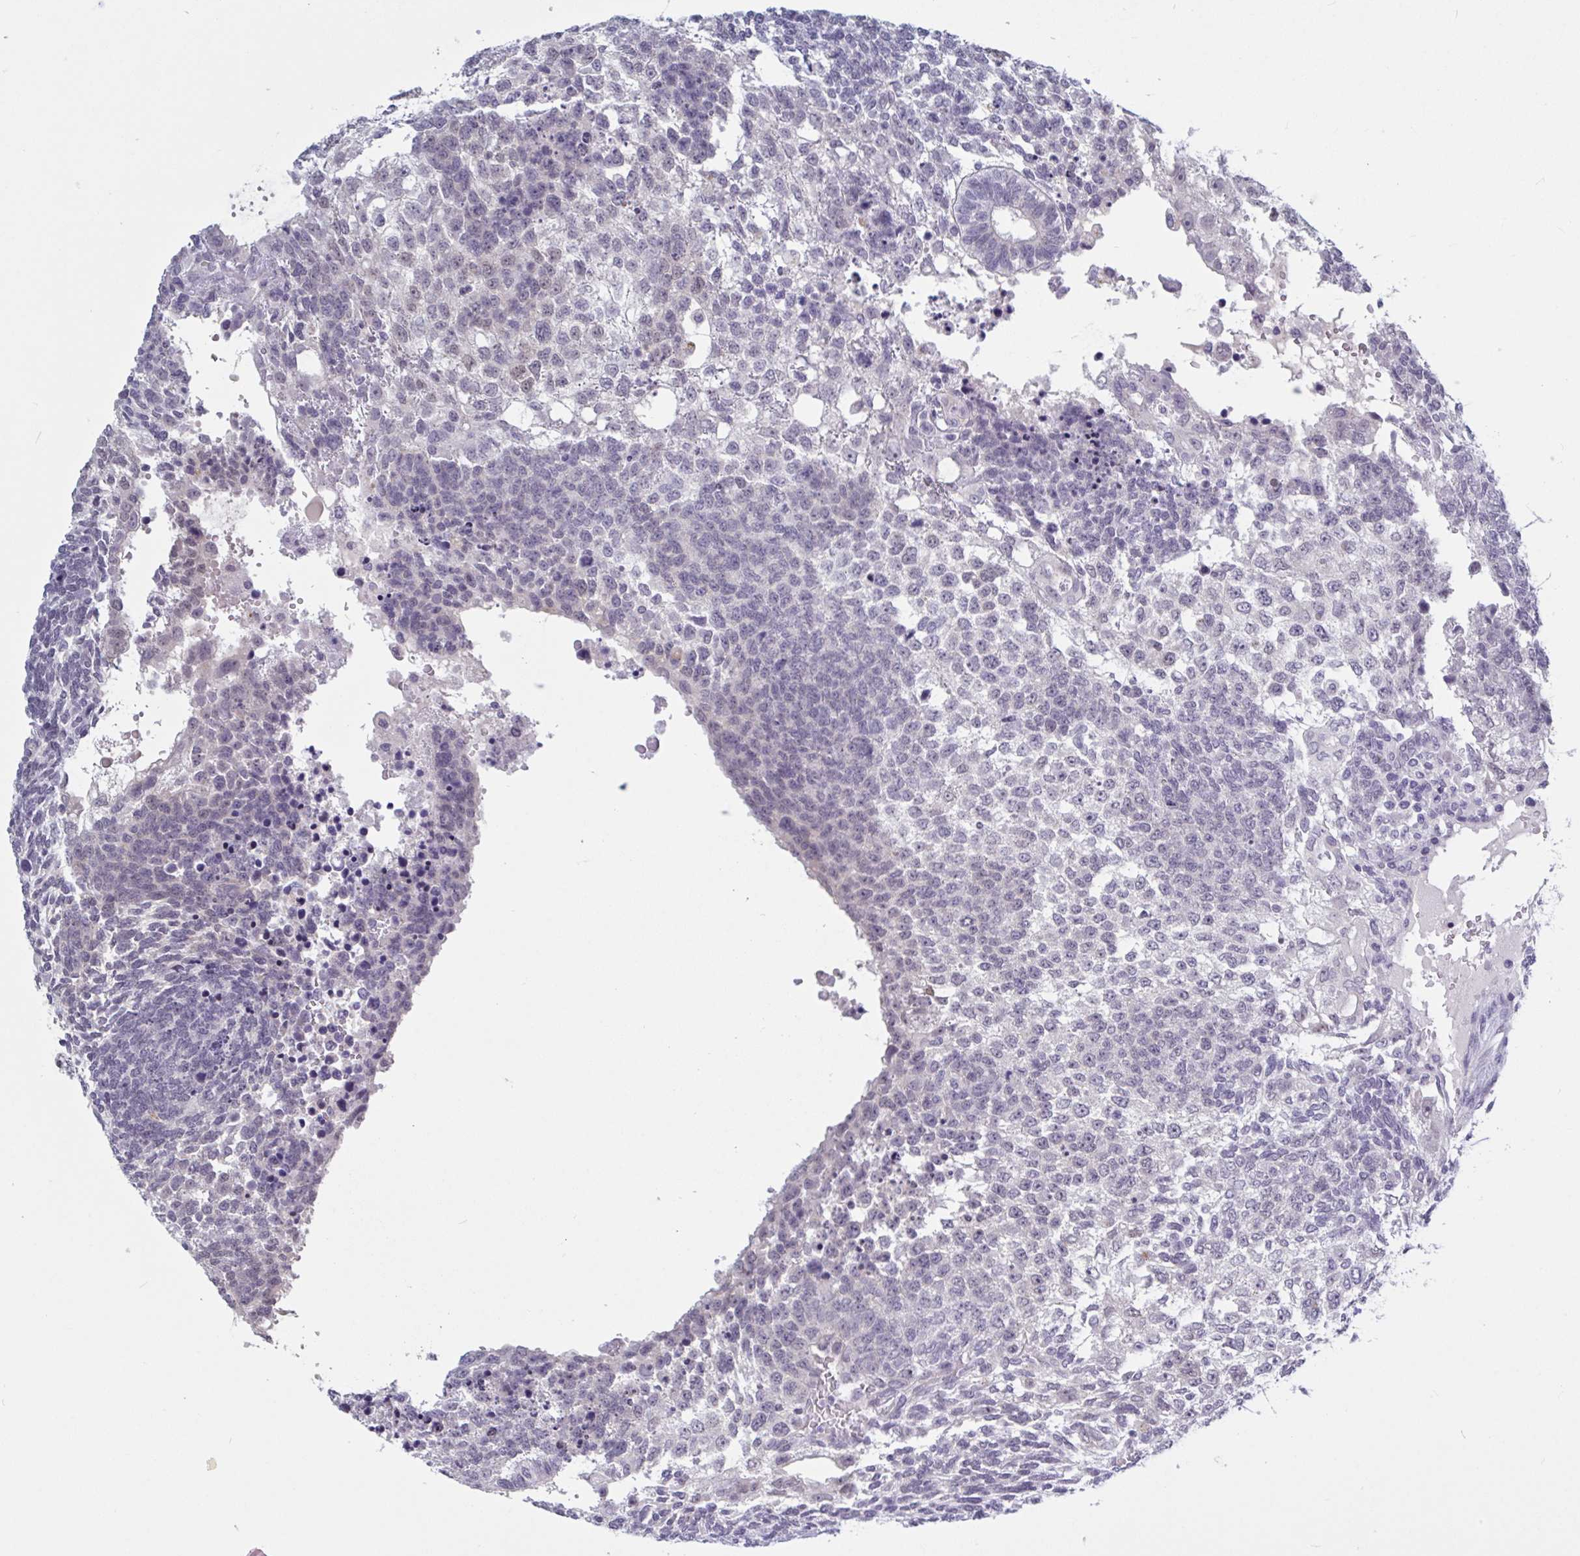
{"staining": {"intensity": "negative", "quantity": "none", "location": "none"}, "tissue": "testis cancer", "cell_type": "Tumor cells", "image_type": "cancer", "snomed": [{"axis": "morphology", "description": "Carcinoma, Embryonal, NOS"}, {"axis": "topography", "description": "Testis"}], "caption": "There is no significant positivity in tumor cells of testis cancer.", "gene": "TCEAL8", "patient": {"sex": "male", "age": 23}}